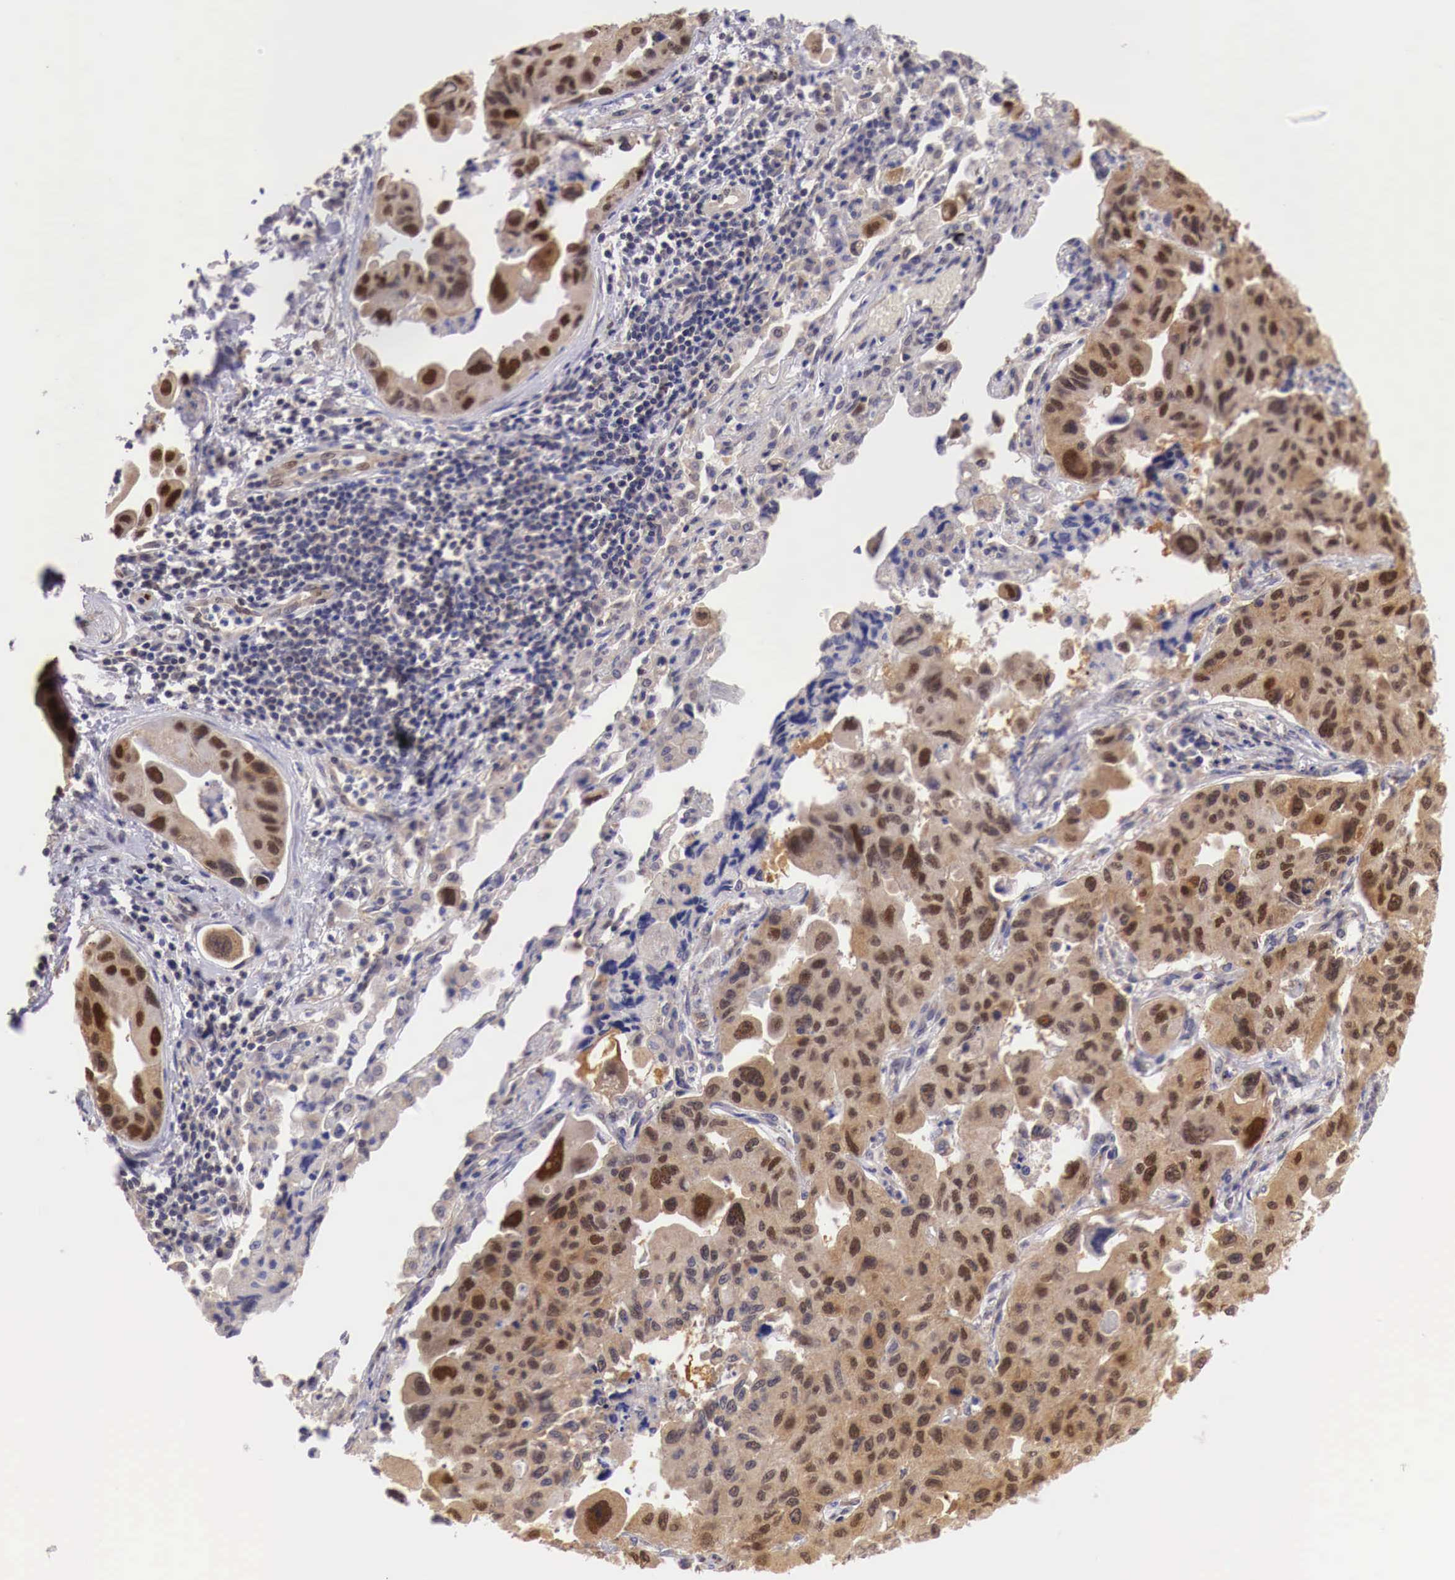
{"staining": {"intensity": "strong", "quantity": ">75%", "location": "cytoplasmic/membranous,nuclear"}, "tissue": "lung cancer", "cell_type": "Tumor cells", "image_type": "cancer", "snomed": [{"axis": "morphology", "description": "Adenocarcinoma, NOS"}, {"axis": "topography", "description": "Lung"}], "caption": "Protein staining reveals strong cytoplasmic/membranous and nuclear positivity in about >75% of tumor cells in adenocarcinoma (lung). Using DAB (3,3'-diaminobenzidine) (brown) and hematoxylin (blue) stains, captured at high magnification using brightfield microscopy.", "gene": "PABIR2", "patient": {"sex": "male", "age": 64}}